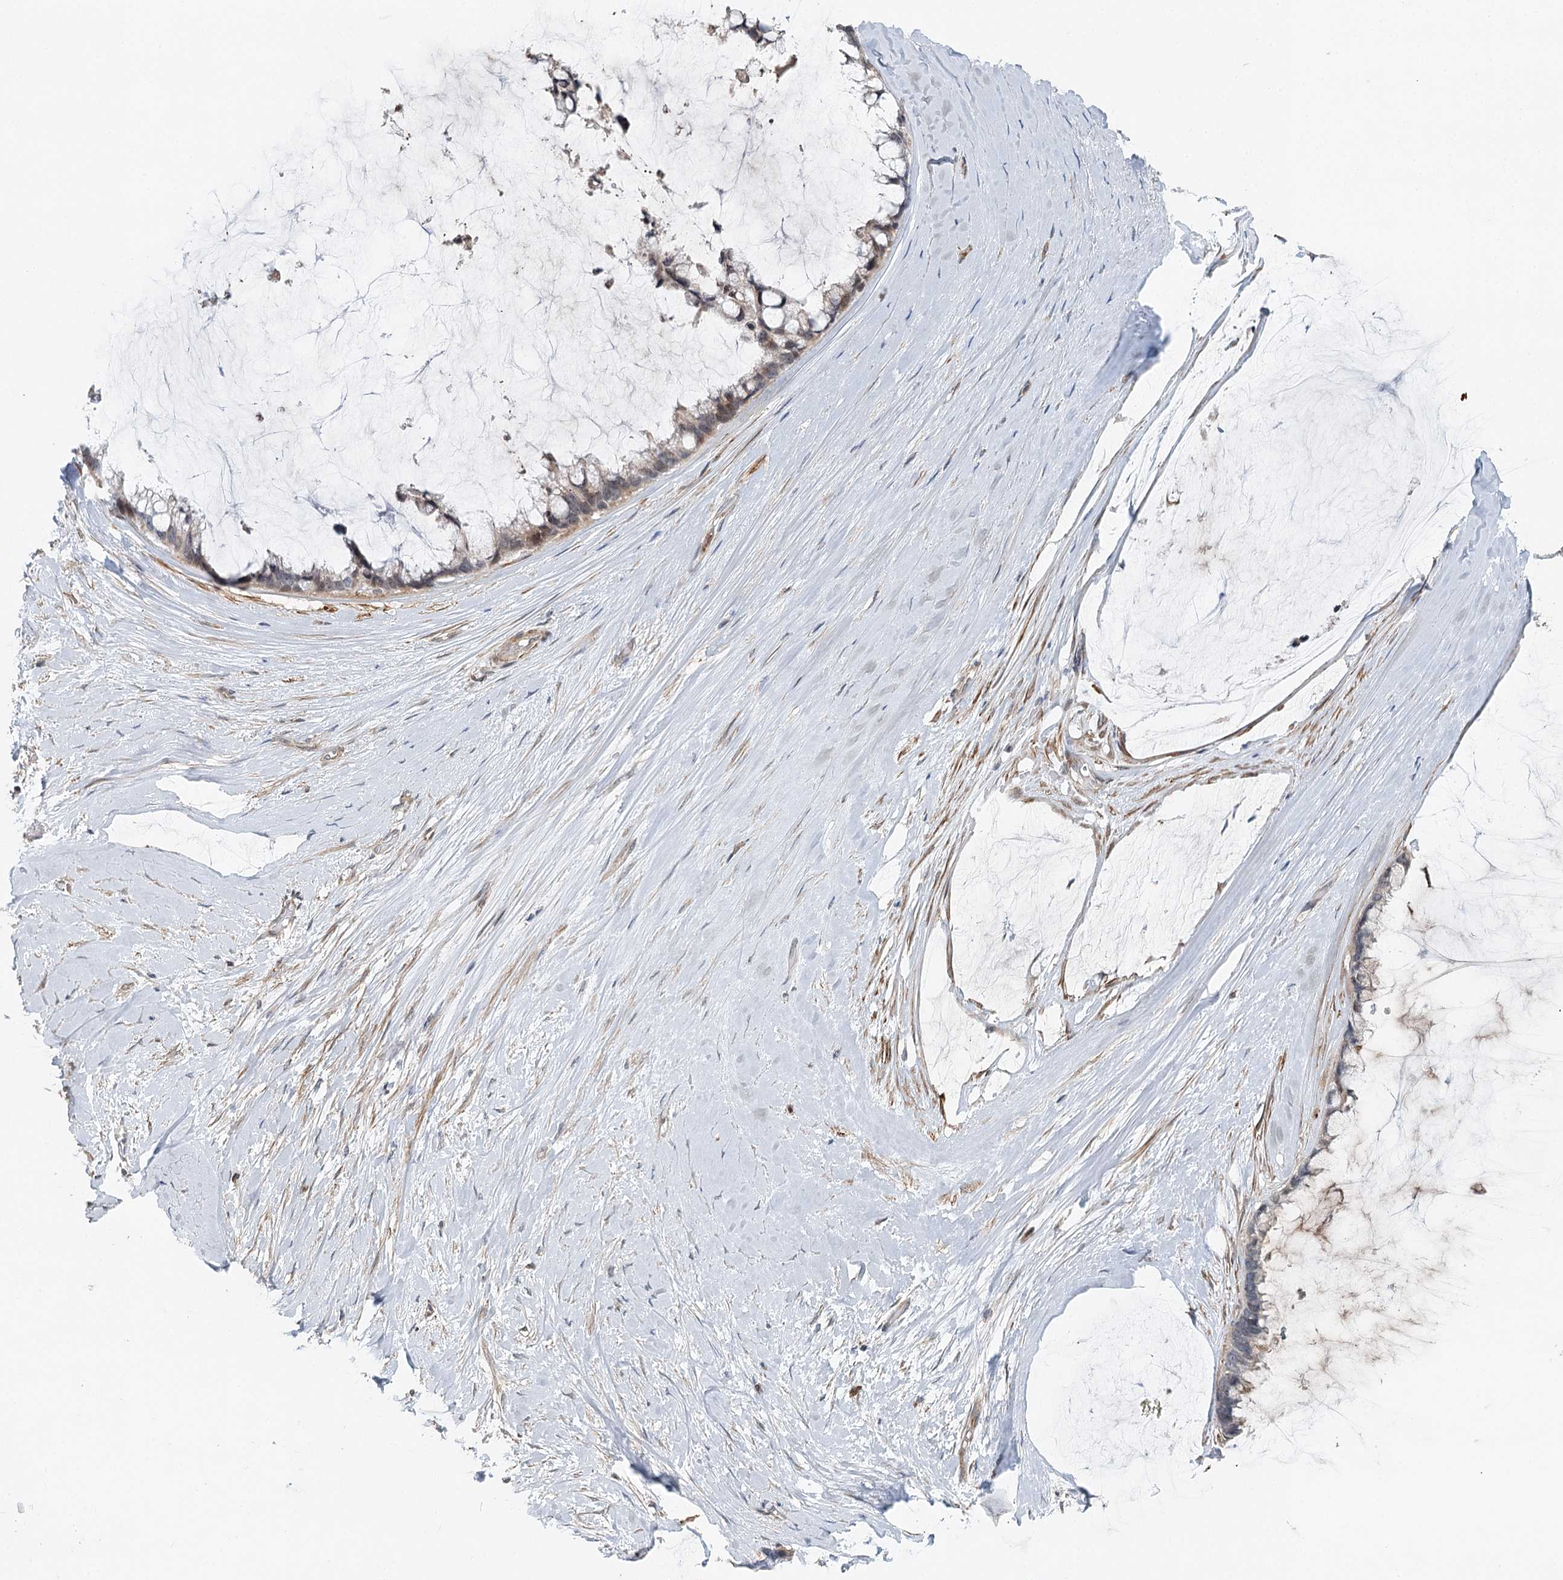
{"staining": {"intensity": "negative", "quantity": "none", "location": "none"}, "tissue": "ovarian cancer", "cell_type": "Tumor cells", "image_type": "cancer", "snomed": [{"axis": "morphology", "description": "Cystadenocarcinoma, mucinous, NOS"}, {"axis": "topography", "description": "Ovary"}], "caption": "There is no significant staining in tumor cells of ovarian cancer (mucinous cystadenocarcinoma).", "gene": "RNF111", "patient": {"sex": "female", "age": 39}}